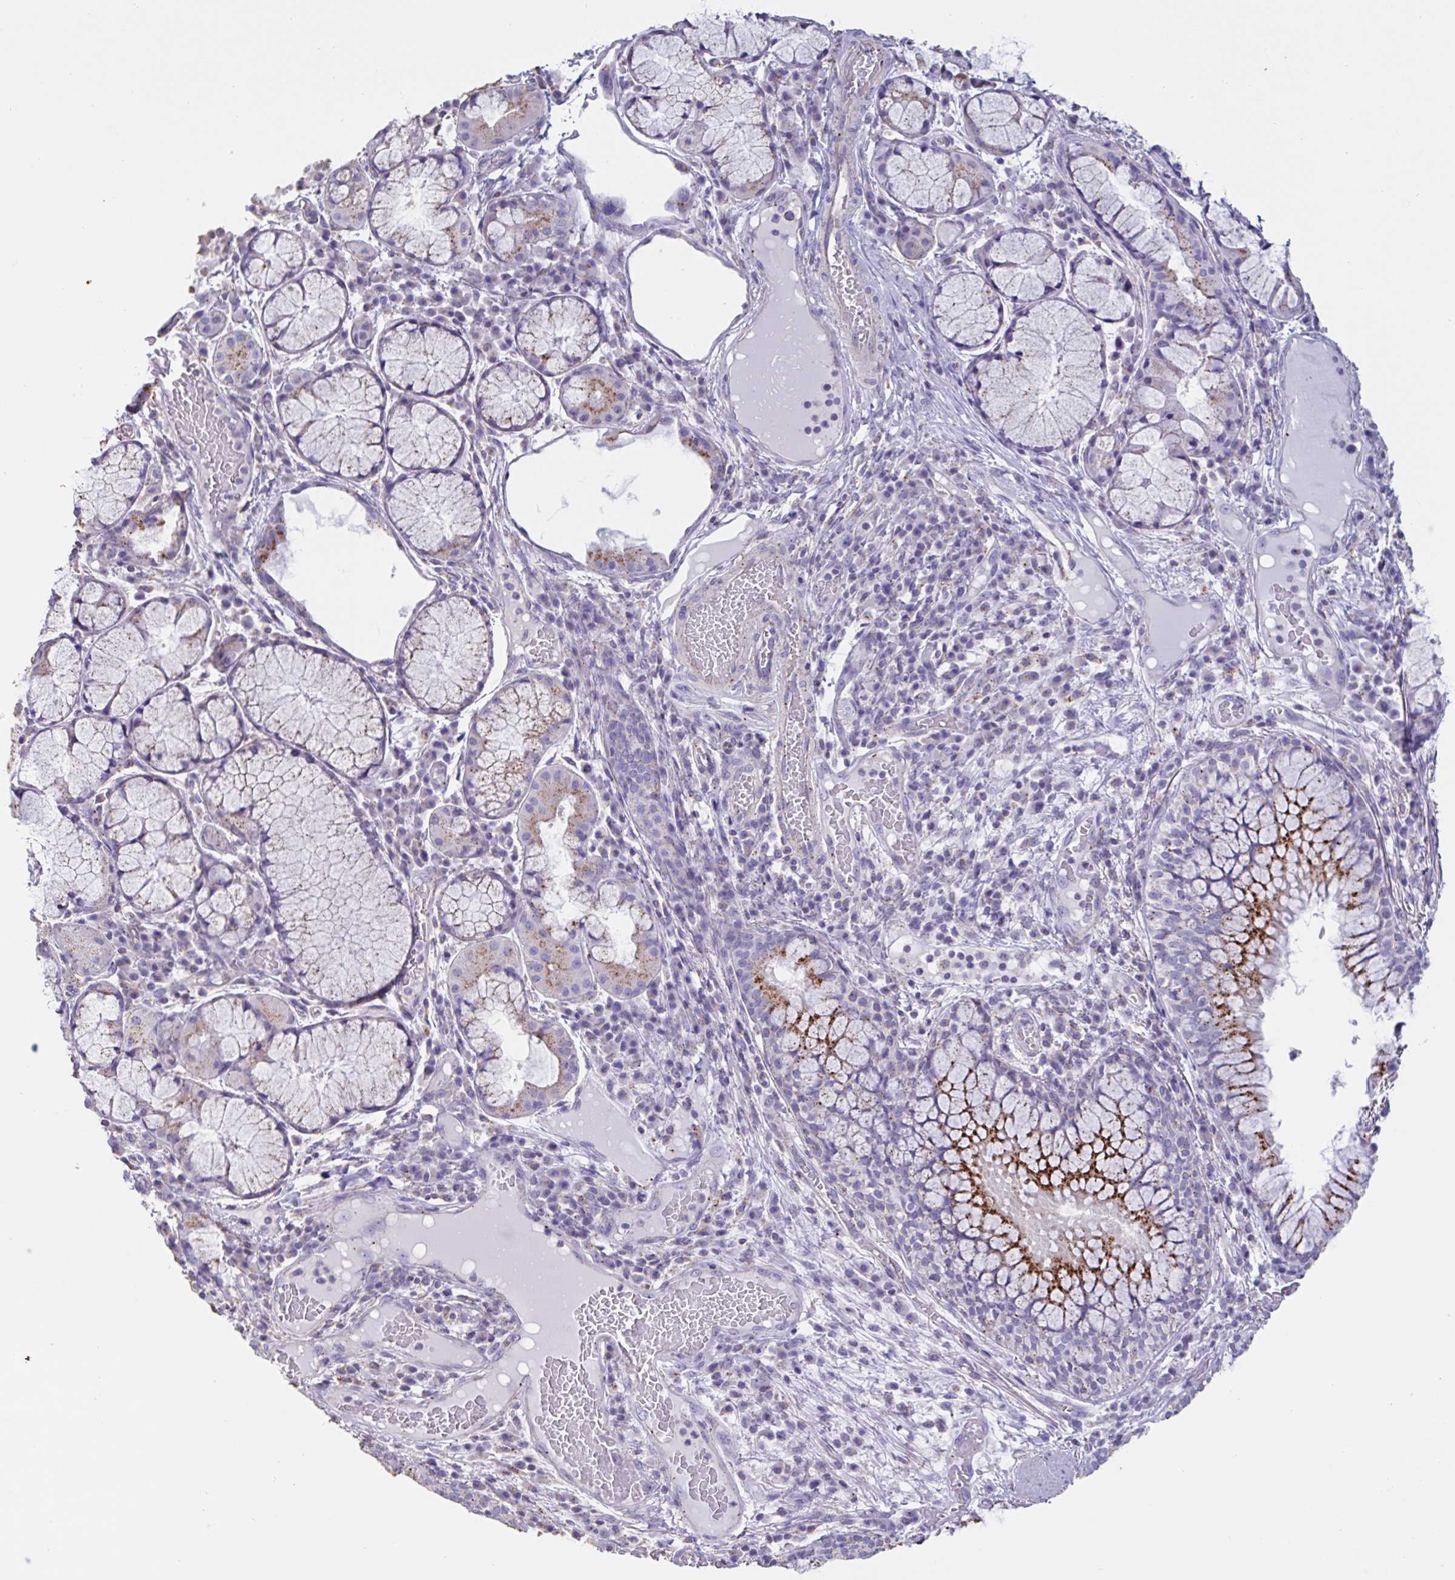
{"staining": {"intensity": "strong", "quantity": "25%-75%", "location": "cytoplasmic/membranous"}, "tissue": "bronchus", "cell_type": "Respiratory epithelial cells", "image_type": "normal", "snomed": [{"axis": "morphology", "description": "Normal tissue, NOS"}, {"axis": "topography", "description": "Cartilage tissue"}, {"axis": "topography", "description": "Bronchus"}], "caption": "Unremarkable bronchus reveals strong cytoplasmic/membranous staining in about 25%-75% of respiratory epithelial cells.", "gene": "CHMP5", "patient": {"sex": "male", "age": 56}}